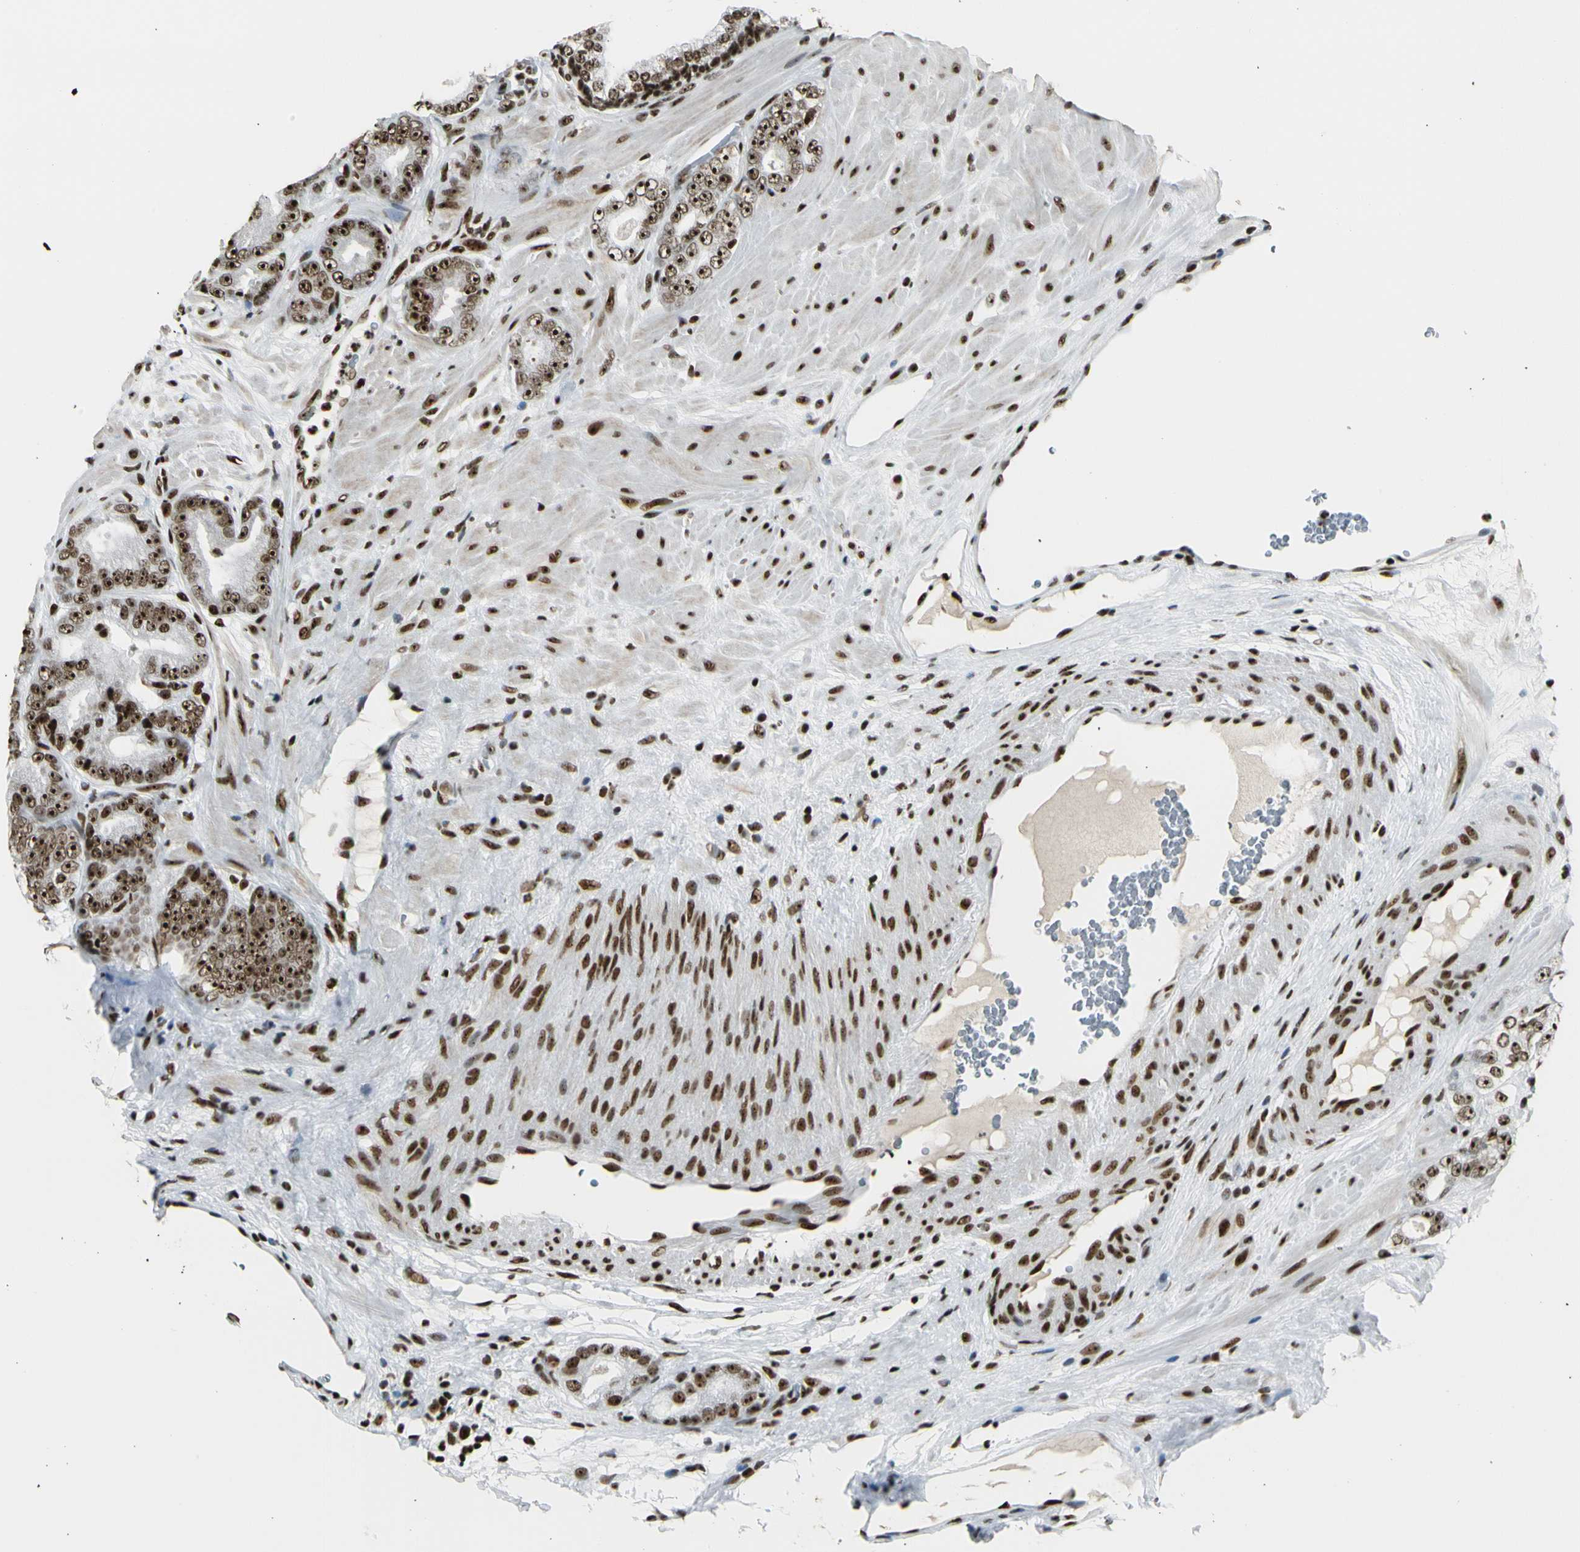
{"staining": {"intensity": "strong", "quantity": ">75%", "location": "nuclear"}, "tissue": "prostate cancer", "cell_type": "Tumor cells", "image_type": "cancer", "snomed": [{"axis": "morphology", "description": "Adenocarcinoma, Low grade"}, {"axis": "topography", "description": "Prostate"}], "caption": "Human prostate adenocarcinoma (low-grade) stained with a protein marker shows strong staining in tumor cells.", "gene": "UBTF", "patient": {"sex": "male", "age": 58}}